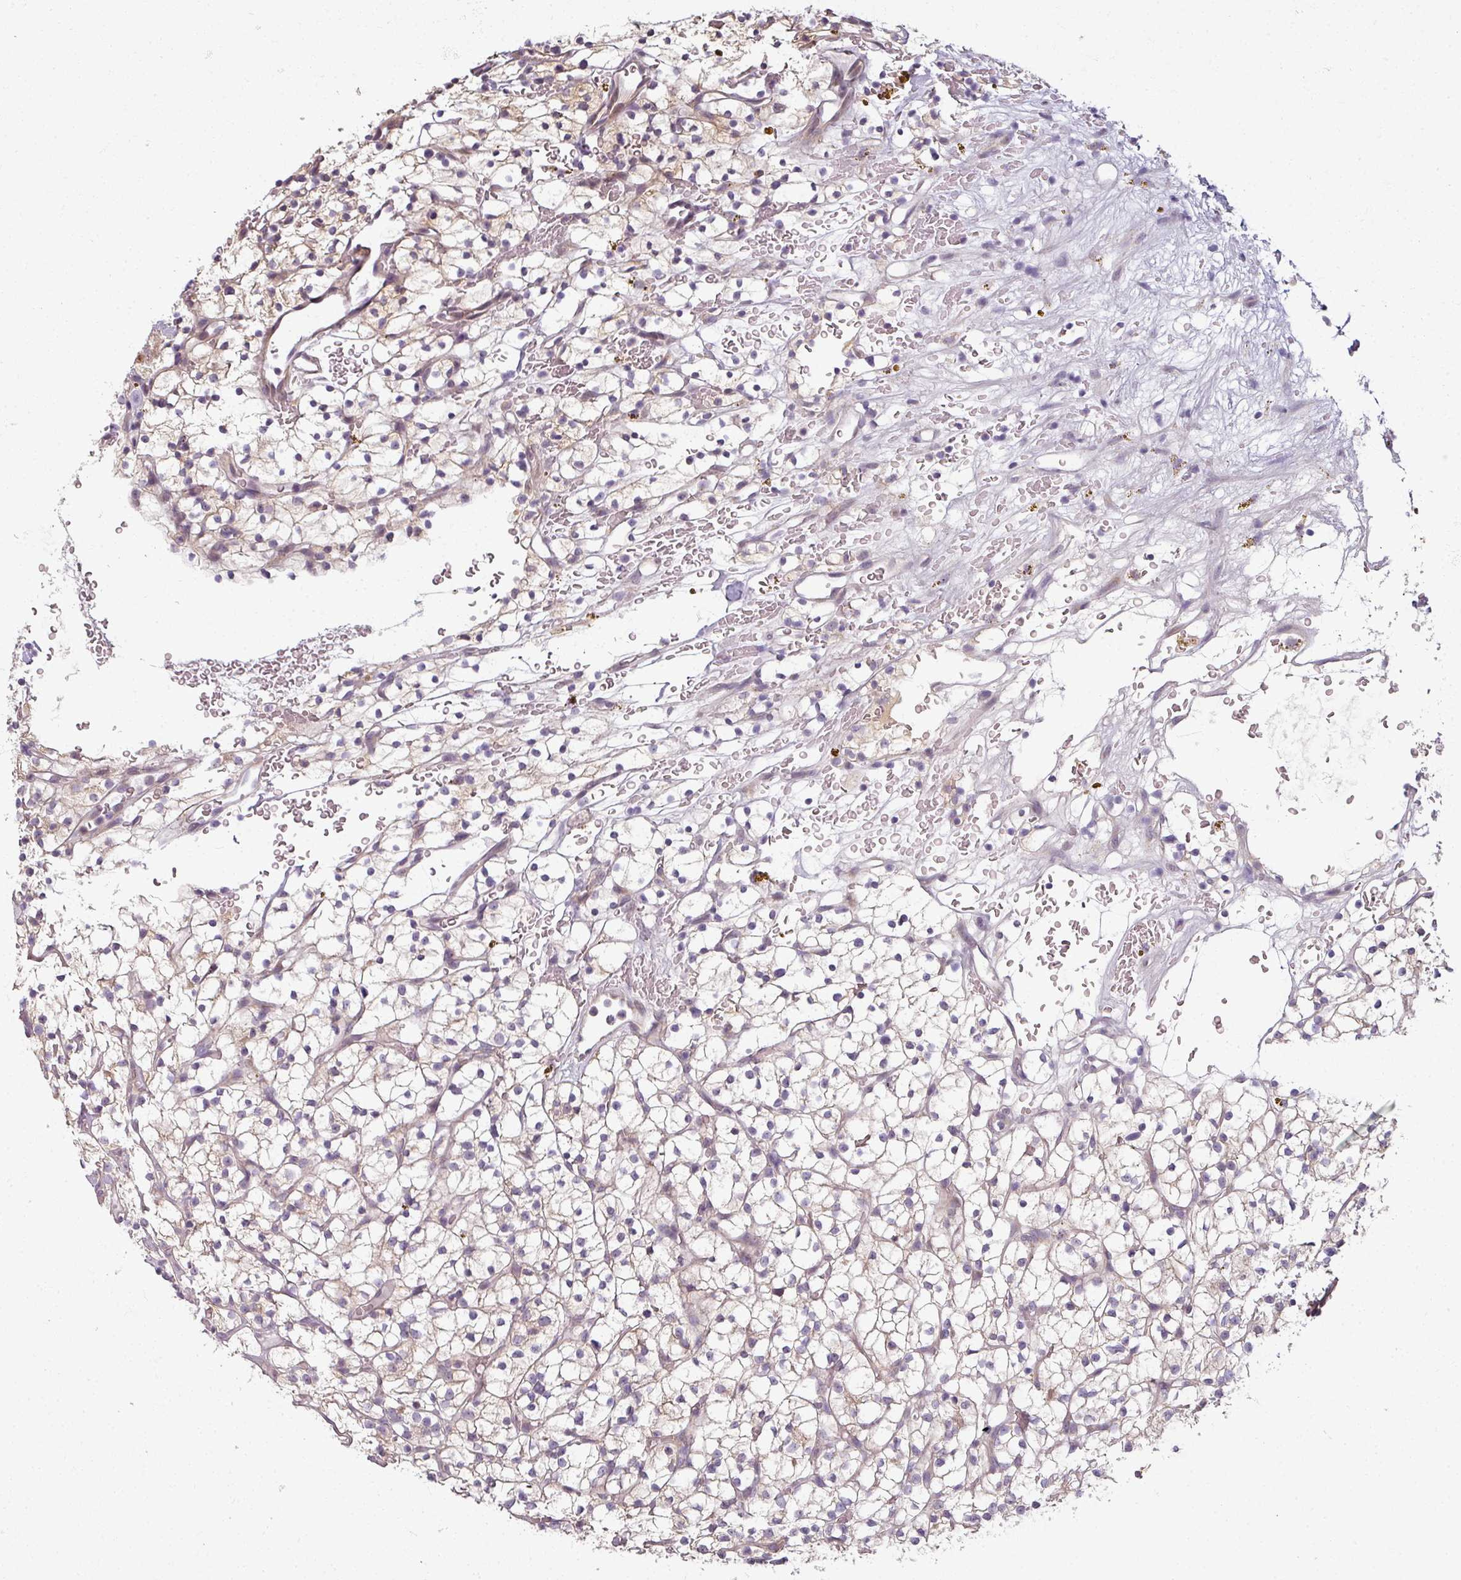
{"staining": {"intensity": "weak", "quantity": ">75%", "location": "cytoplasmic/membranous"}, "tissue": "renal cancer", "cell_type": "Tumor cells", "image_type": "cancer", "snomed": [{"axis": "morphology", "description": "Adenocarcinoma, NOS"}, {"axis": "topography", "description": "Kidney"}], "caption": "Renal cancer was stained to show a protein in brown. There is low levels of weak cytoplasmic/membranous positivity in approximately >75% of tumor cells. Ihc stains the protein of interest in brown and the nuclei are stained blue.", "gene": "MYMK", "patient": {"sex": "female", "age": 64}}